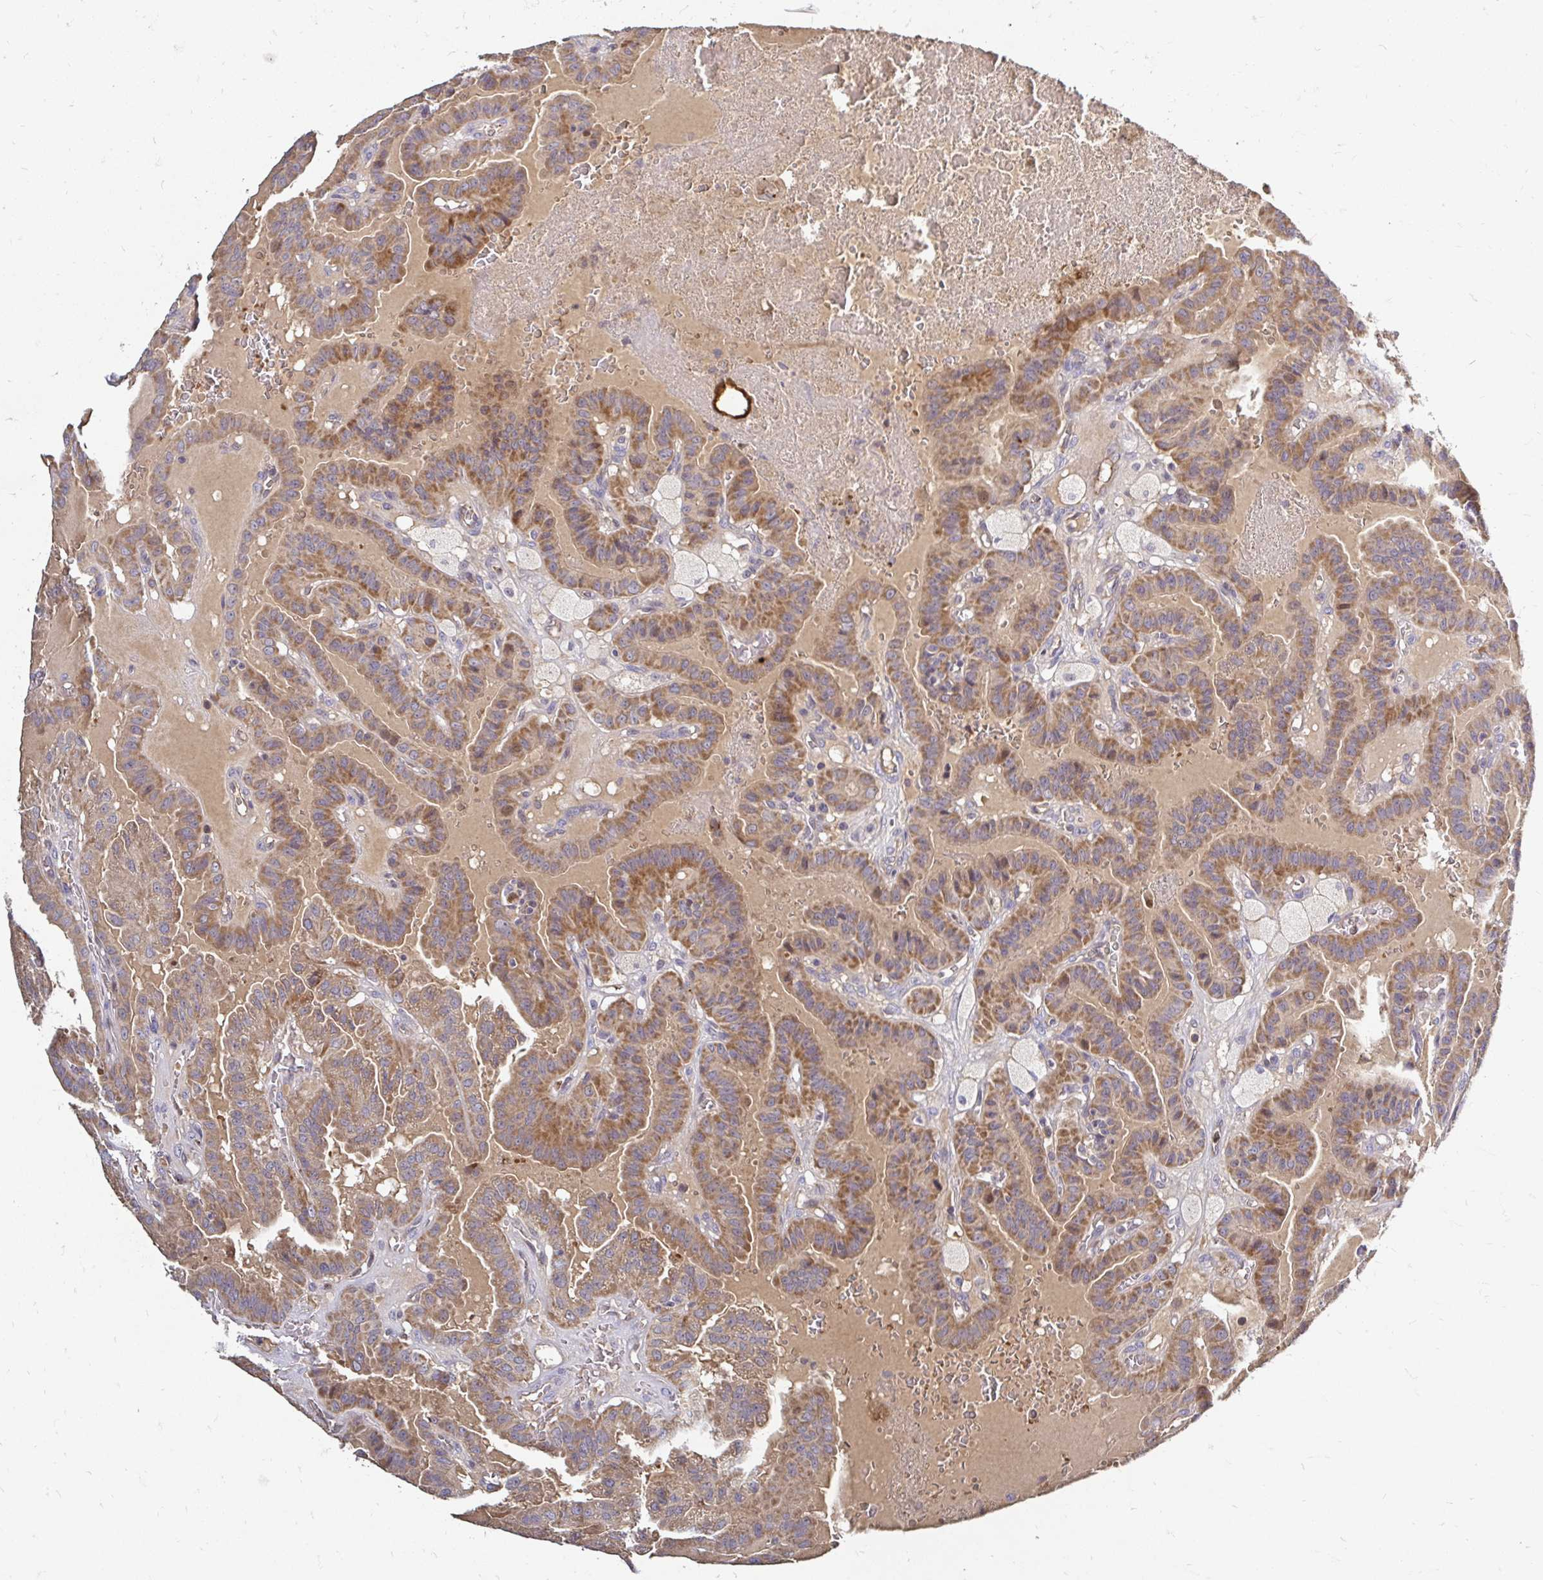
{"staining": {"intensity": "moderate", "quantity": ">75%", "location": "cytoplasmic/membranous"}, "tissue": "thyroid cancer", "cell_type": "Tumor cells", "image_type": "cancer", "snomed": [{"axis": "morphology", "description": "Papillary adenocarcinoma, NOS"}, {"axis": "topography", "description": "Thyroid gland"}], "caption": "Human papillary adenocarcinoma (thyroid) stained for a protein (brown) demonstrates moderate cytoplasmic/membranous positive expression in about >75% of tumor cells.", "gene": "ARHGEF37", "patient": {"sex": "male", "age": 87}}